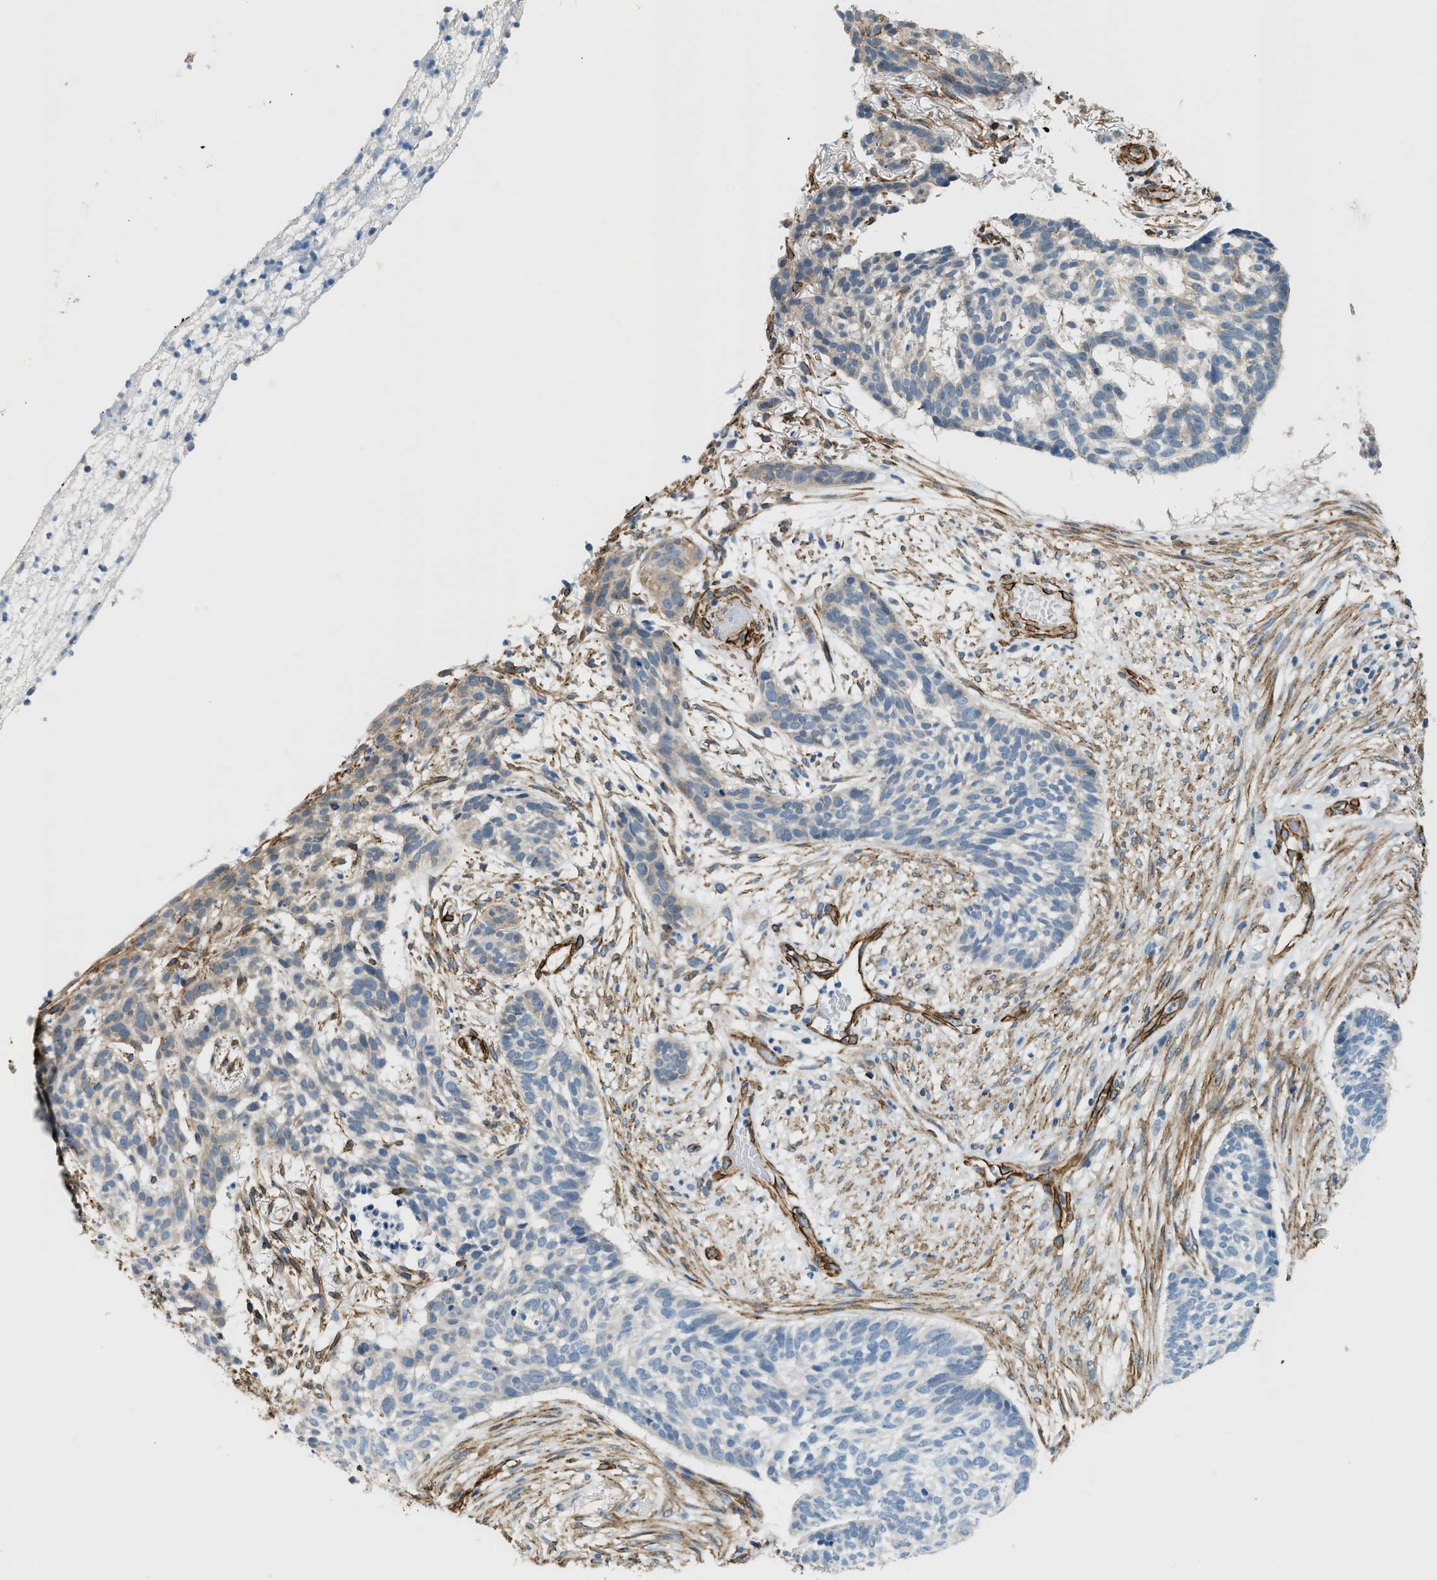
{"staining": {"intensity": "moderate", "quantity": "<25%", "location": "cytoplasmic/membranous"}, "tissue": "skin cancer", "cell_type": "Tumor cells", "image_type": "cancer", "snomed": [{"axis": "morphology", "description": "Basal cell carcinoma"}, {"axis": "topography", "description": "Skin"}], "caption": "Basal cell carcinoma (skin) was stained to show a protein in brown. There is low levels of moderate cytoplasmic/membranous positivity in about <25% of tumor cells. (brown staining indicates protein expression, while blue staining denotes nuclei).", "gene": "TMEM43", "patient": {"sex": "male", "age": 85}}